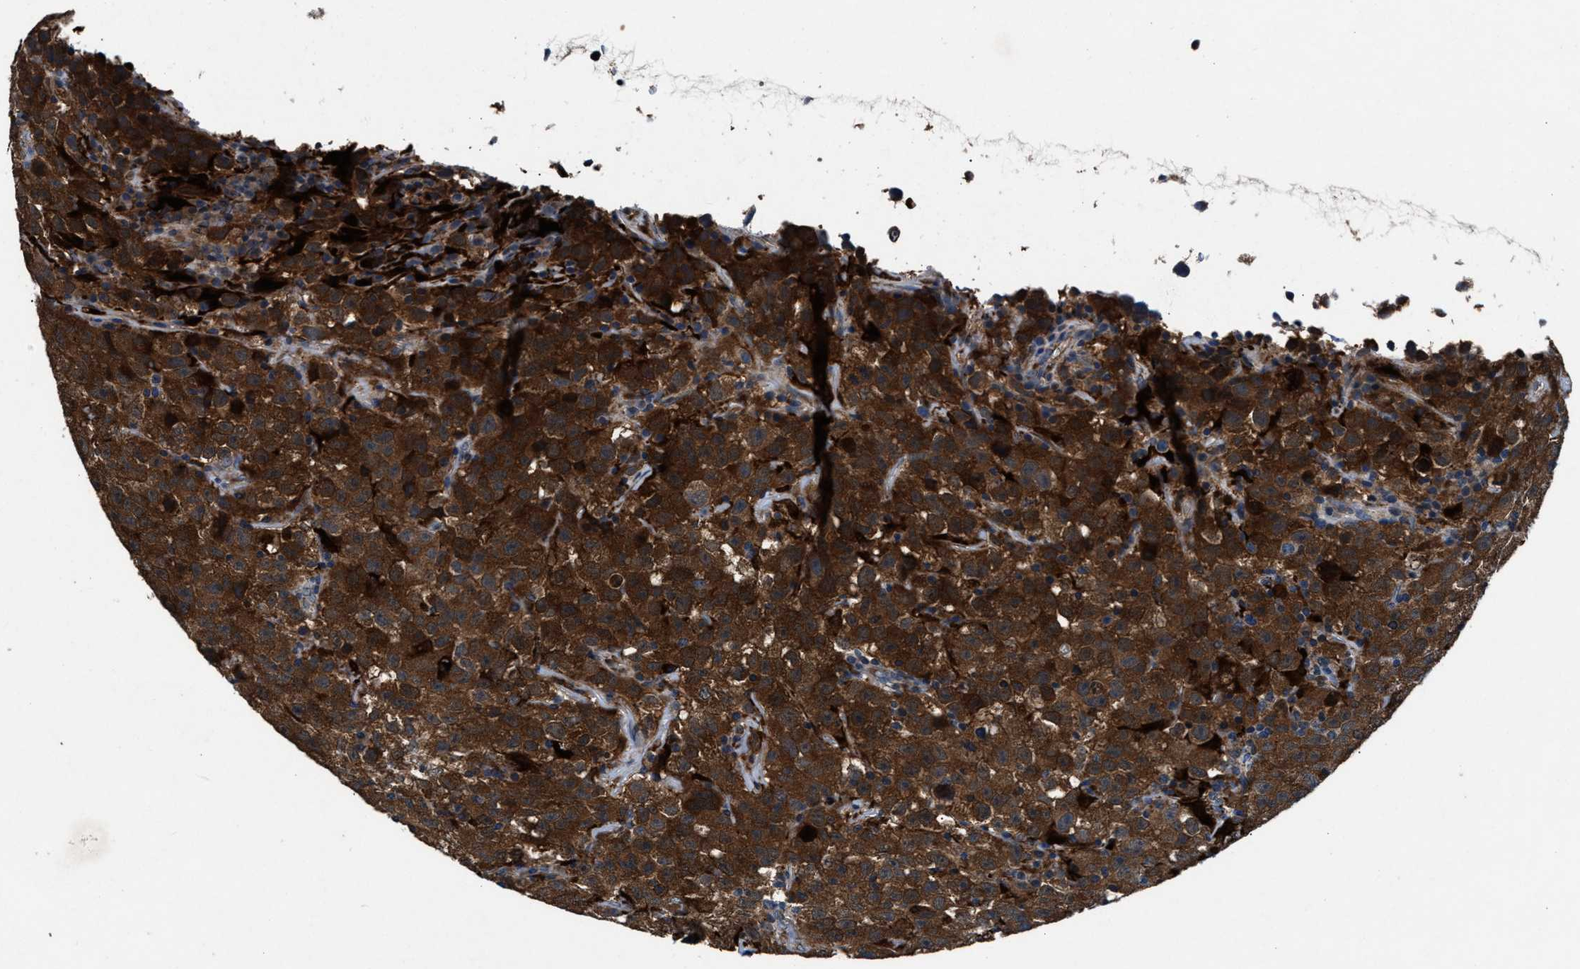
{"staining": {"intensity": "strong", "quantity": ">75%", "location": "cytoplasmic/membranous"}, "tissue": "testis cancer", "cell_type": "Tumor cells", "image_type": "cancer", "snomed": [{"axis": "morphology", "description": "Seminoma, NOS"}, {"axis": "topography", "description": "Testis"}], "caption": "Seminoma (testis) stained with a brown dye demonstrates strong cytoplasmic/membranous positive staining in about >75% of tumor cells.", "gene": "FAM221A", "patient": {"sex": "male", "age": 22}}